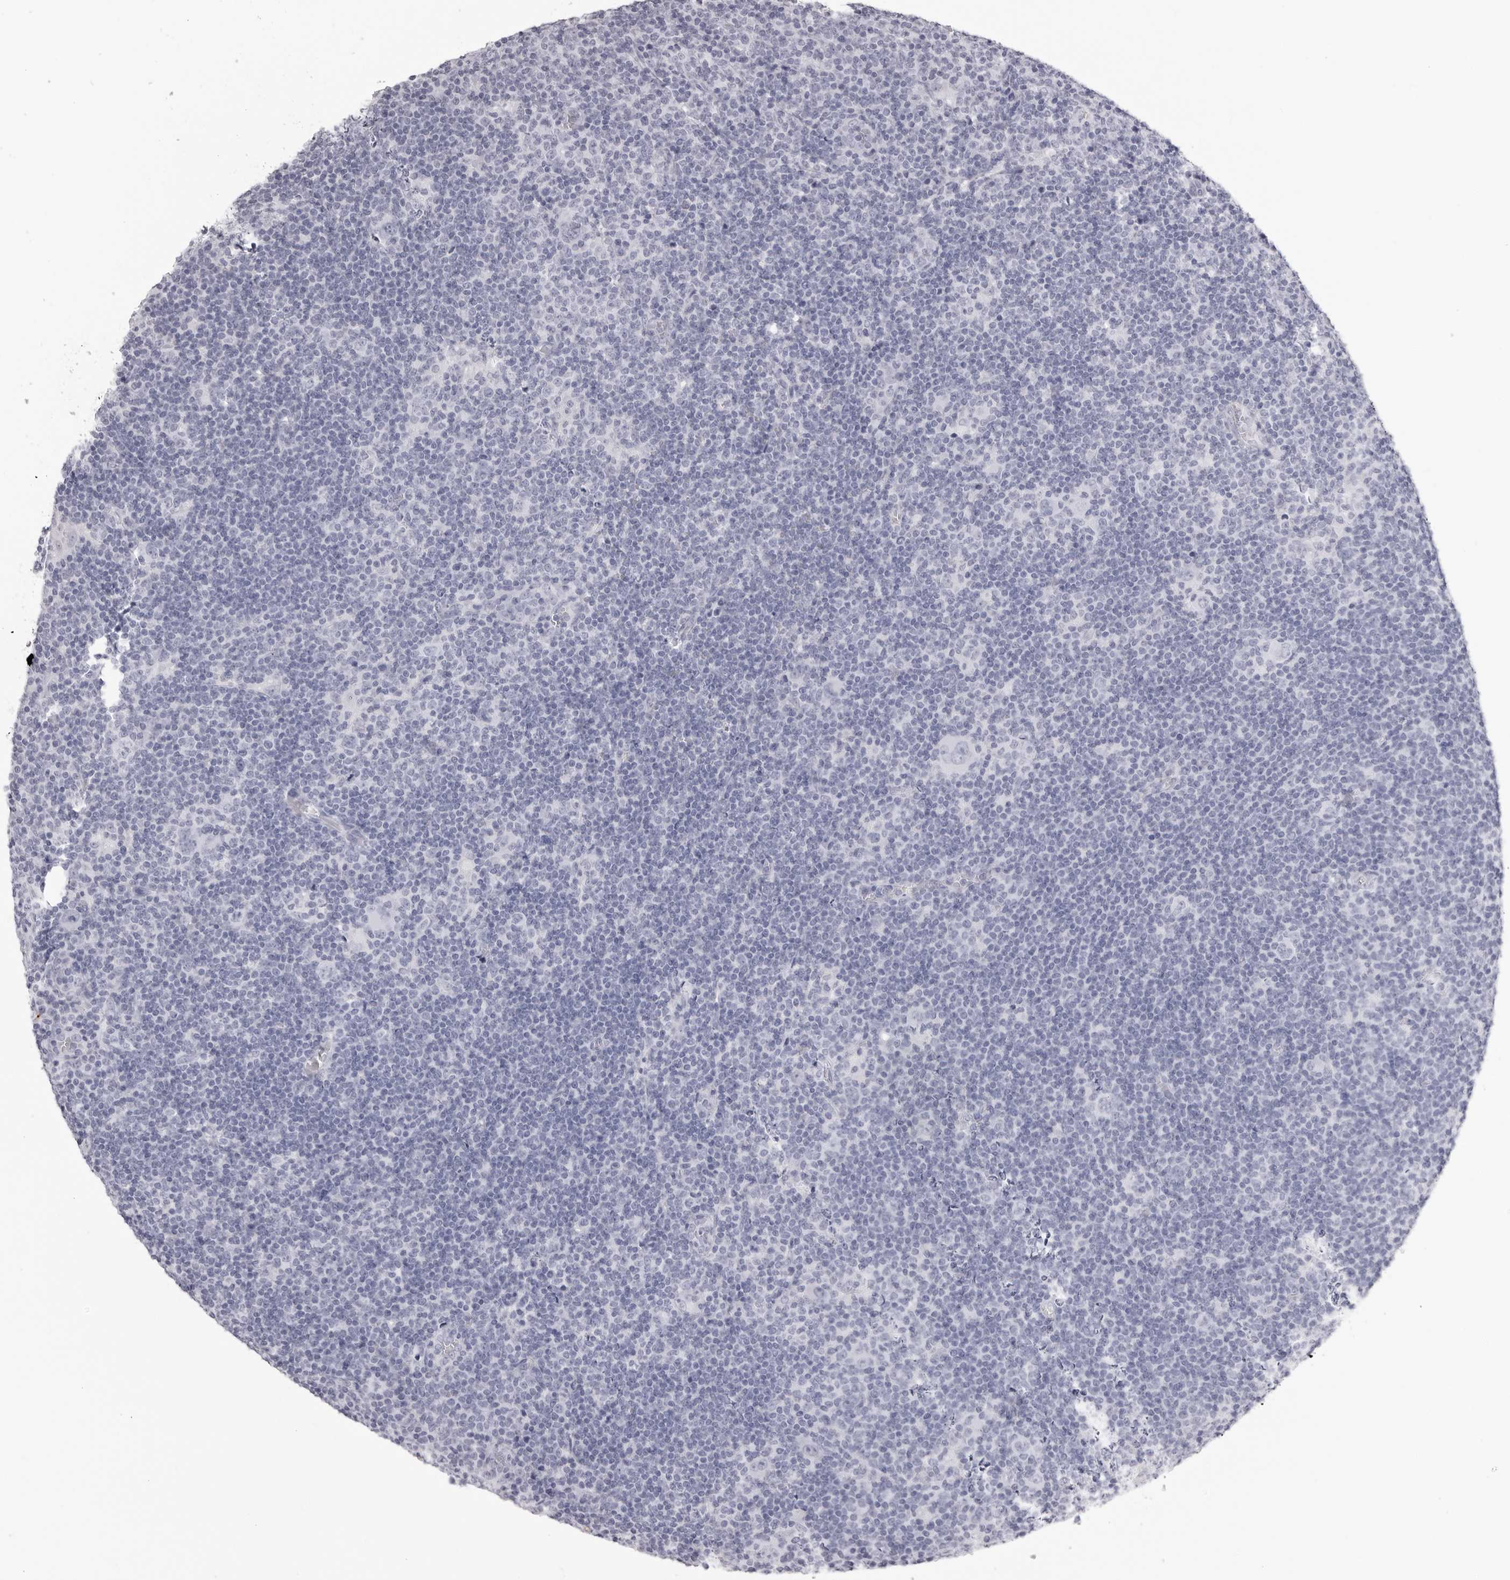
{"staining": {"intensity": "negative", "quantity": "none", "location": "none"}, "tissue": "lymphoma", "cell_type": "Tumor cells", "image_type": "cancer", "snomed": [{"axis": "morphology", "description": "Hodgkin's disease, NOS"}, {"axis": "topography", "description": "Lymph node"}], "caption": "Hodgkin's disease was stained to show a protein in brown. There is no significant positivity in tumor cells. (DAB immunohistochemistry with hematoxylin counter stain).", "gene": "CST1", "patient": {"sex": "female", "age": 57}}